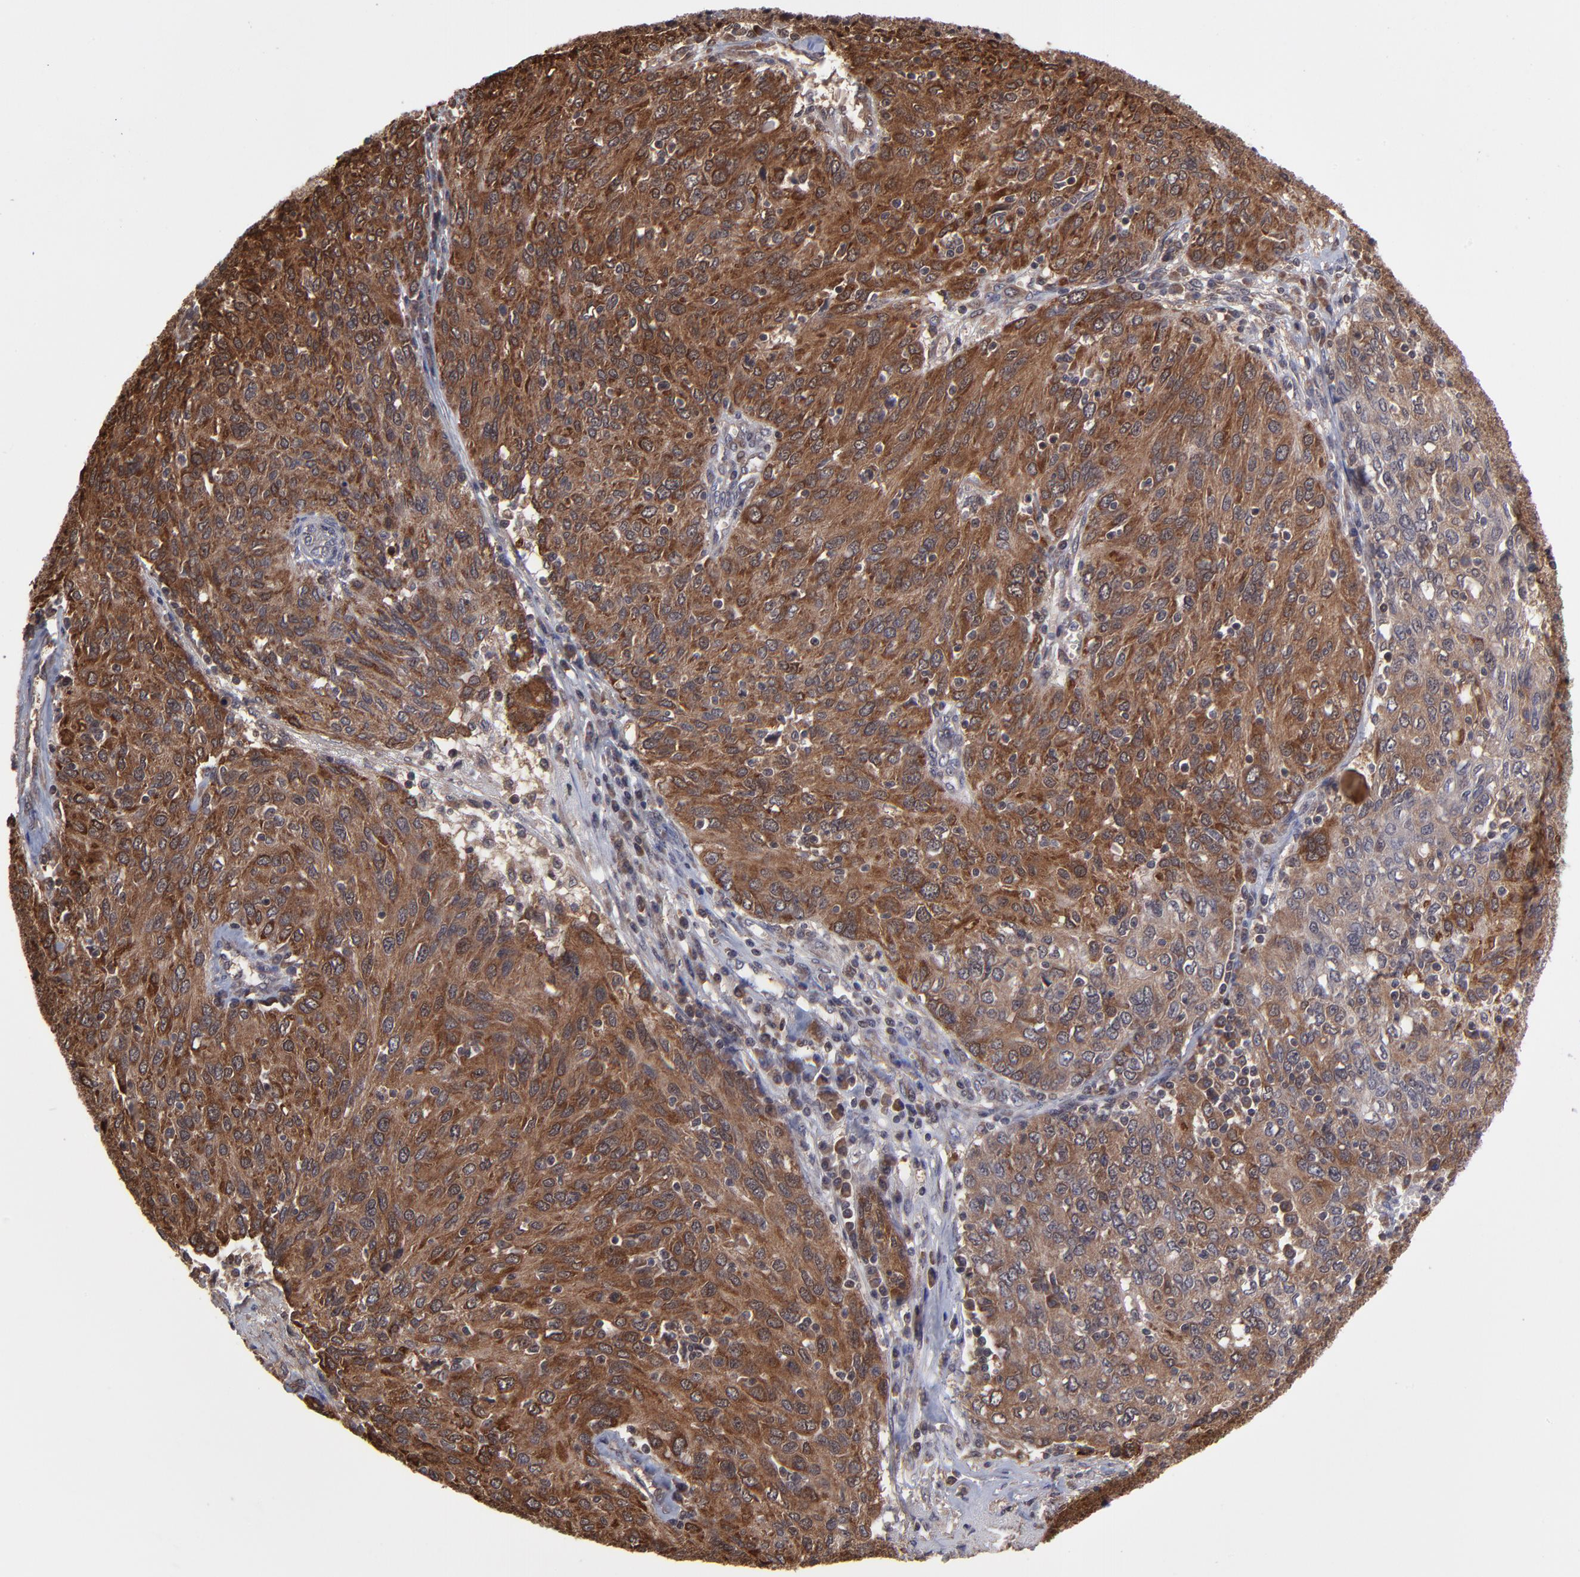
{"staining": {"intensity": "strong", "quantity": ">75%", "location": "cytoplasmic/membranous"}, "tissue": "ovarian cancer", "cell_type": "Tumor cells", "image_type": "cancer", "snomed": [{"axis": "morphology", "description": "Carcinoma, endometroid"}, {"axis": "topography", "description": "Ovary"}], "caption": "The immunohistochemical stain labels strong cytoplasmic/membranous positivity in tumor cells of ovarian cancer tissue. (DAB (3,3'-diaminobenzidine) = brown stain, brightfield microscopy at high magnification).", "gene": "UBE2L6", "patient": {"sex": "female", "age": 50}}